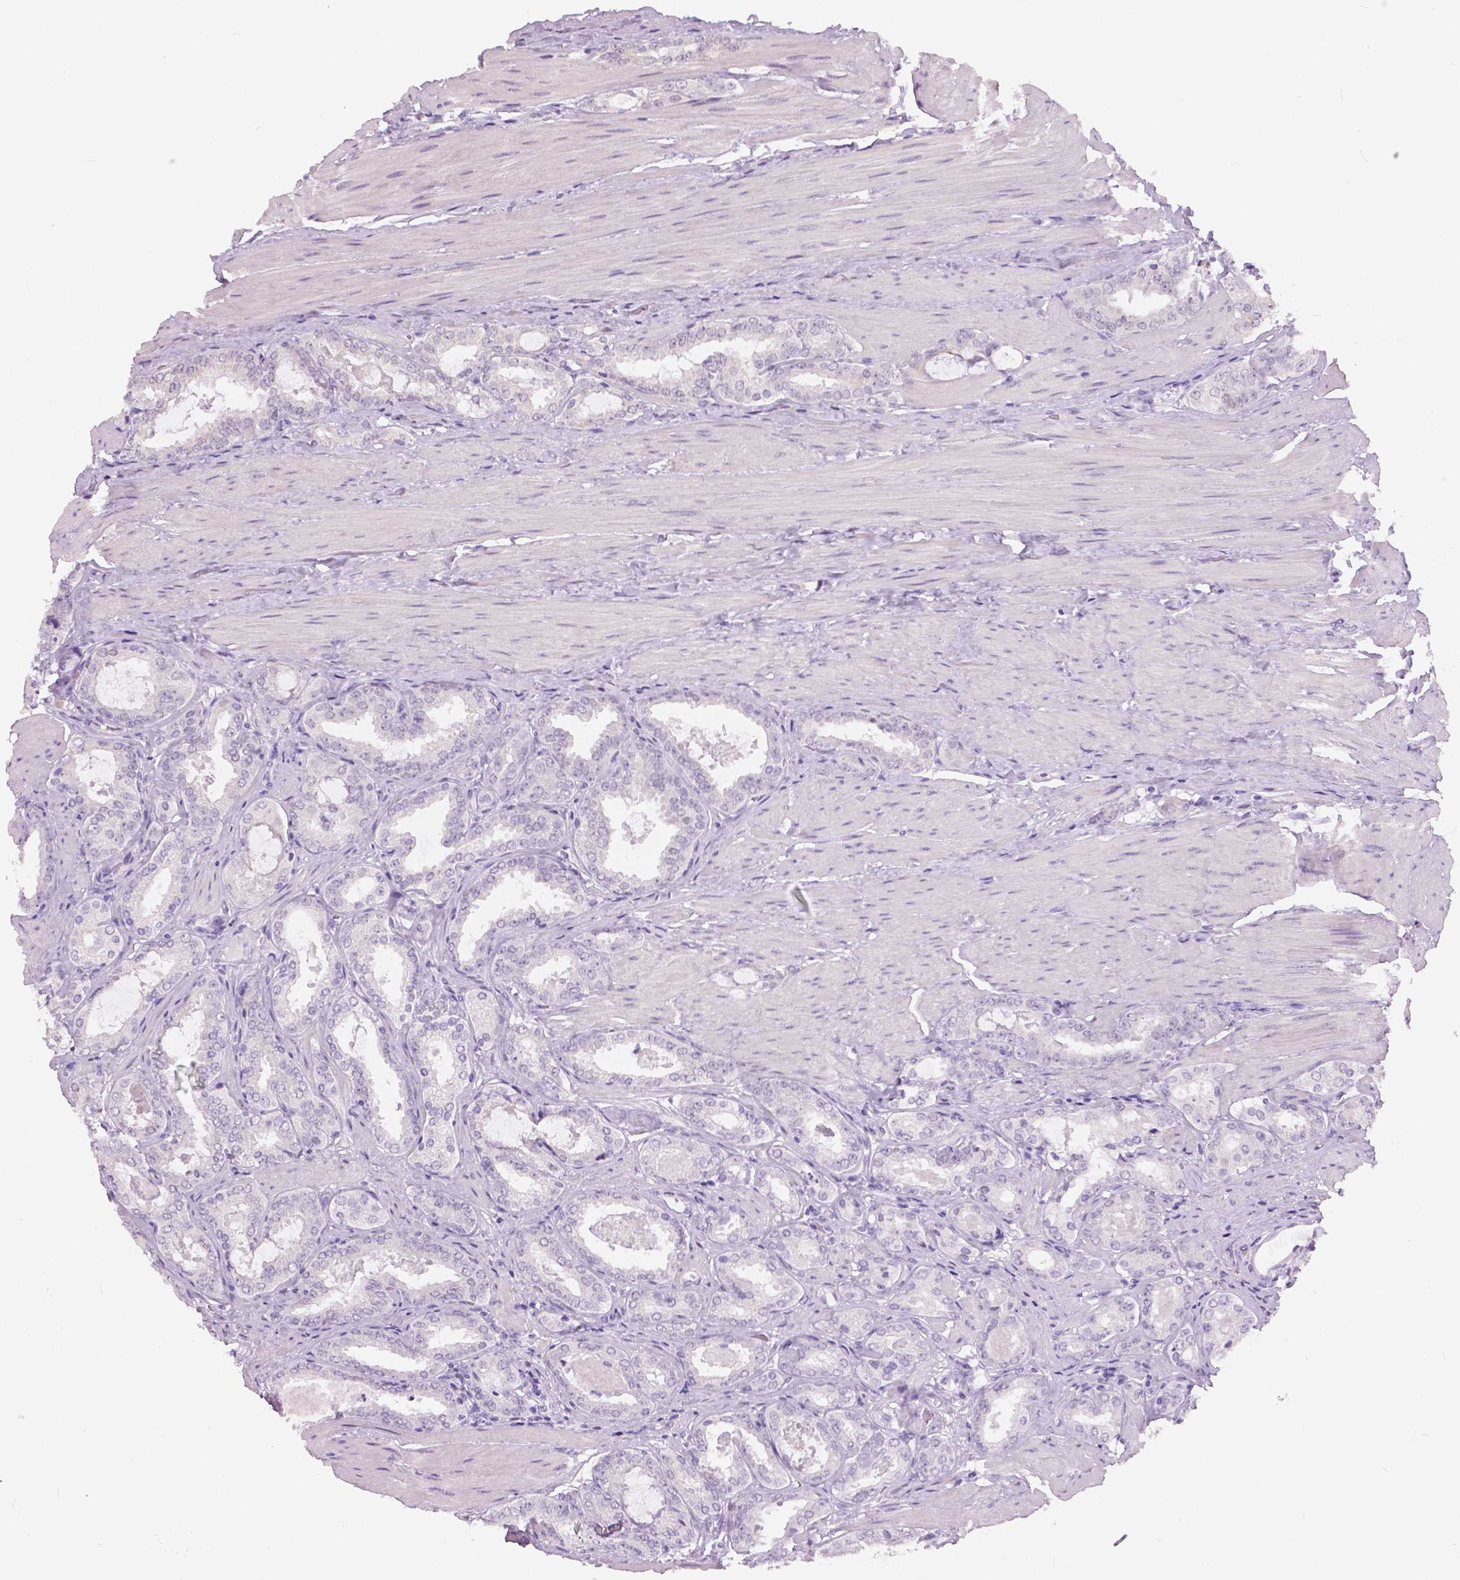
{"staining": {"intensity": "negative", "quantity": "none", "location": "none"}, "tissue": "prostate cancer", "cell_type": "Tumor cells", "image_type": "cancer", "snomed": [{"axis": "morphology", "description": "Adenocarcinoma, High grade"}, {"axis": "topography", "description": "Prostate"}], "caption": "This is an immunohistochemistry photomicrograph of human prostate adenocarcinoma (high-grade). There is no positivity in tumor cells.", "gene": "MYOM1", "patient": {"sex": "male", "age": 63}}